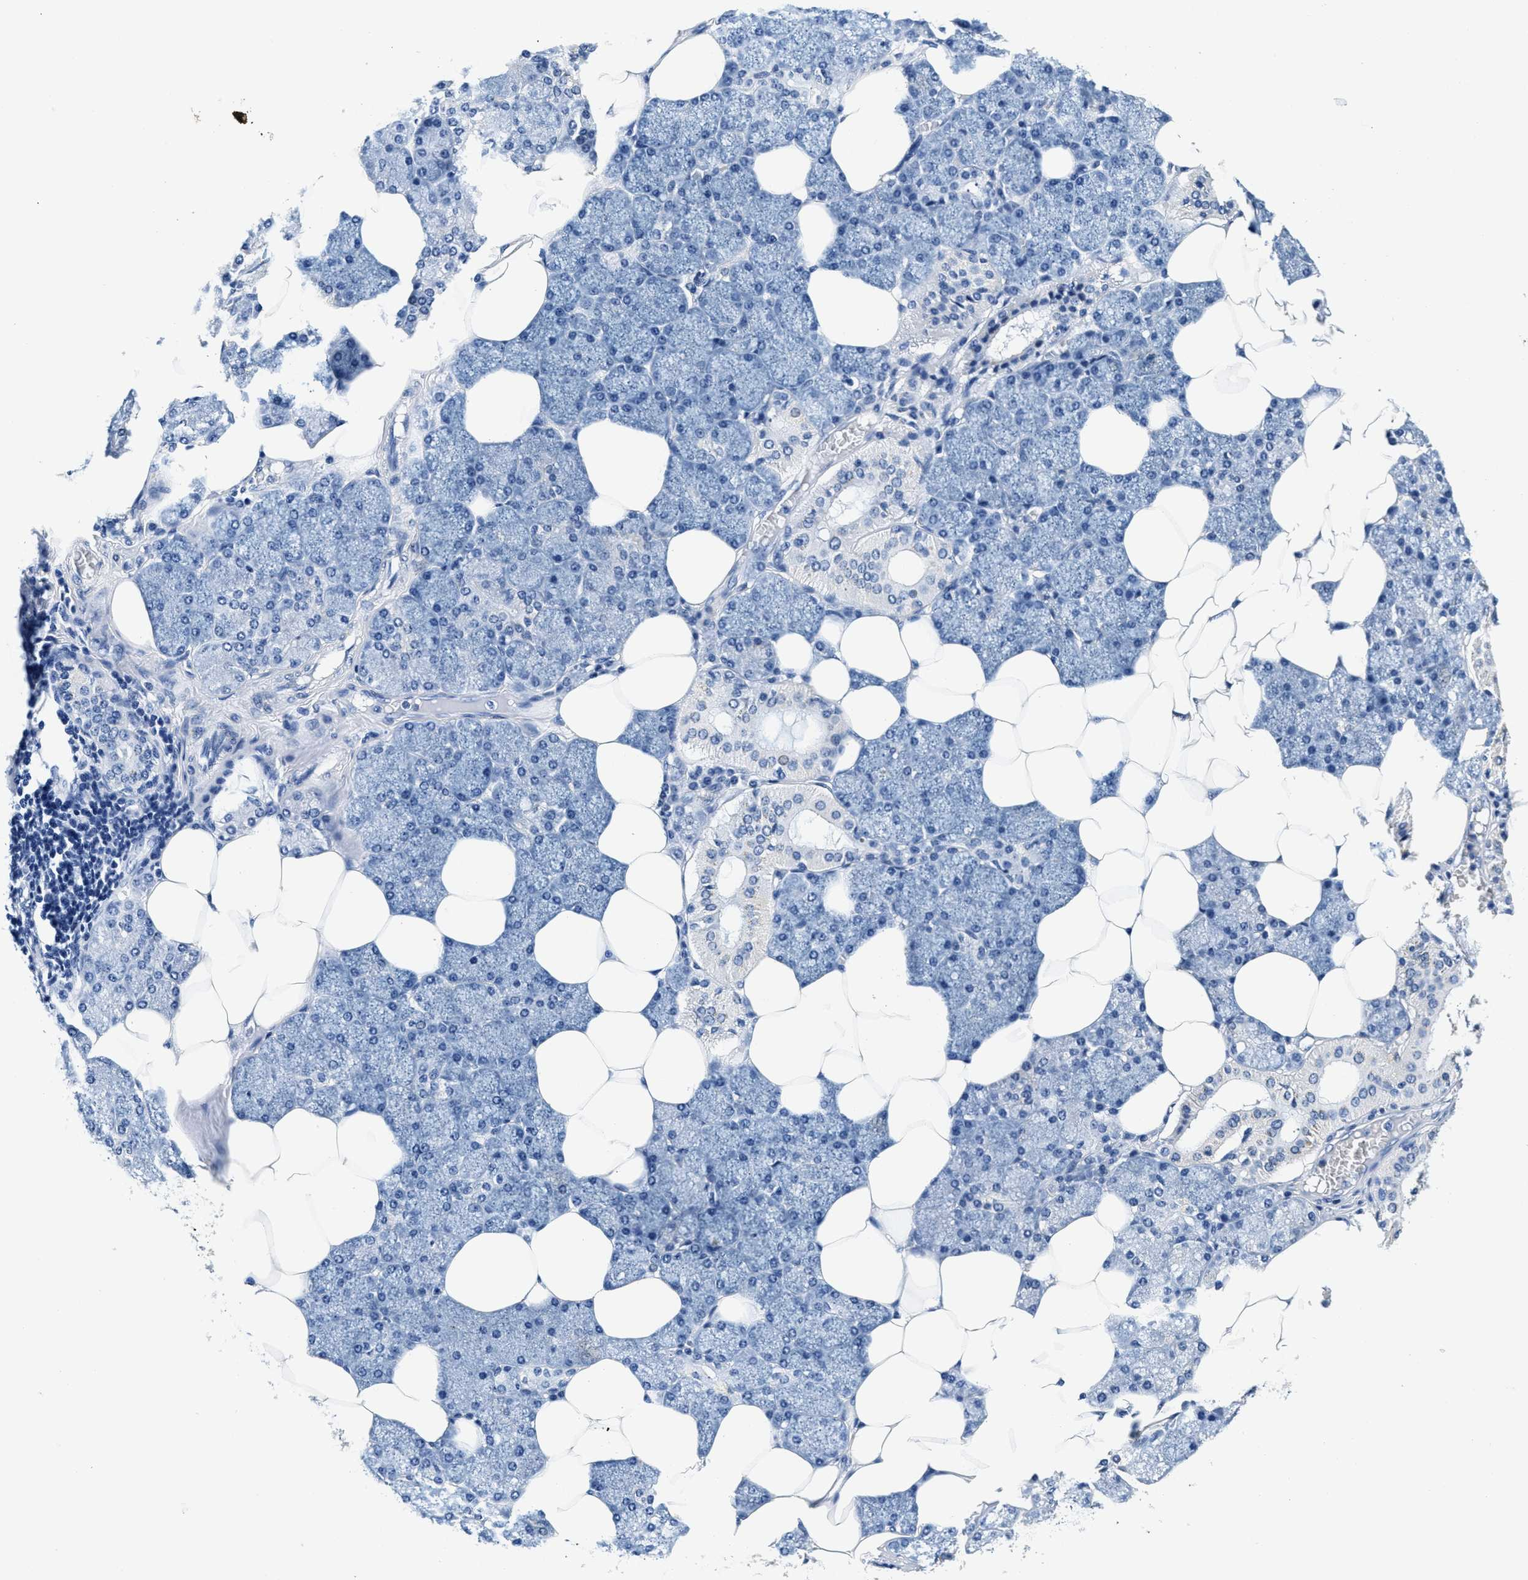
{"staining": {"intensity": "weak", "quantity": "<25%", "location": "cytoplasmic/membranous"}, "tissue": "salivary gland", "cell_type": "Glandular cells", "image_type": "normal", "snomed": [{"axis": "morphology", "description": "Normal tissue, NOS"}, {"axis": "topography", "description": "Salivary gland"}], "caption": "This histopathology image is of benign salivary gland stained with IHC to label a protein in brown with the nuclei are counter-stained blue. There is no expression in glandular cells.", "gene": "HS3ST2", "patient": {"sex": "male", "age": 62}}